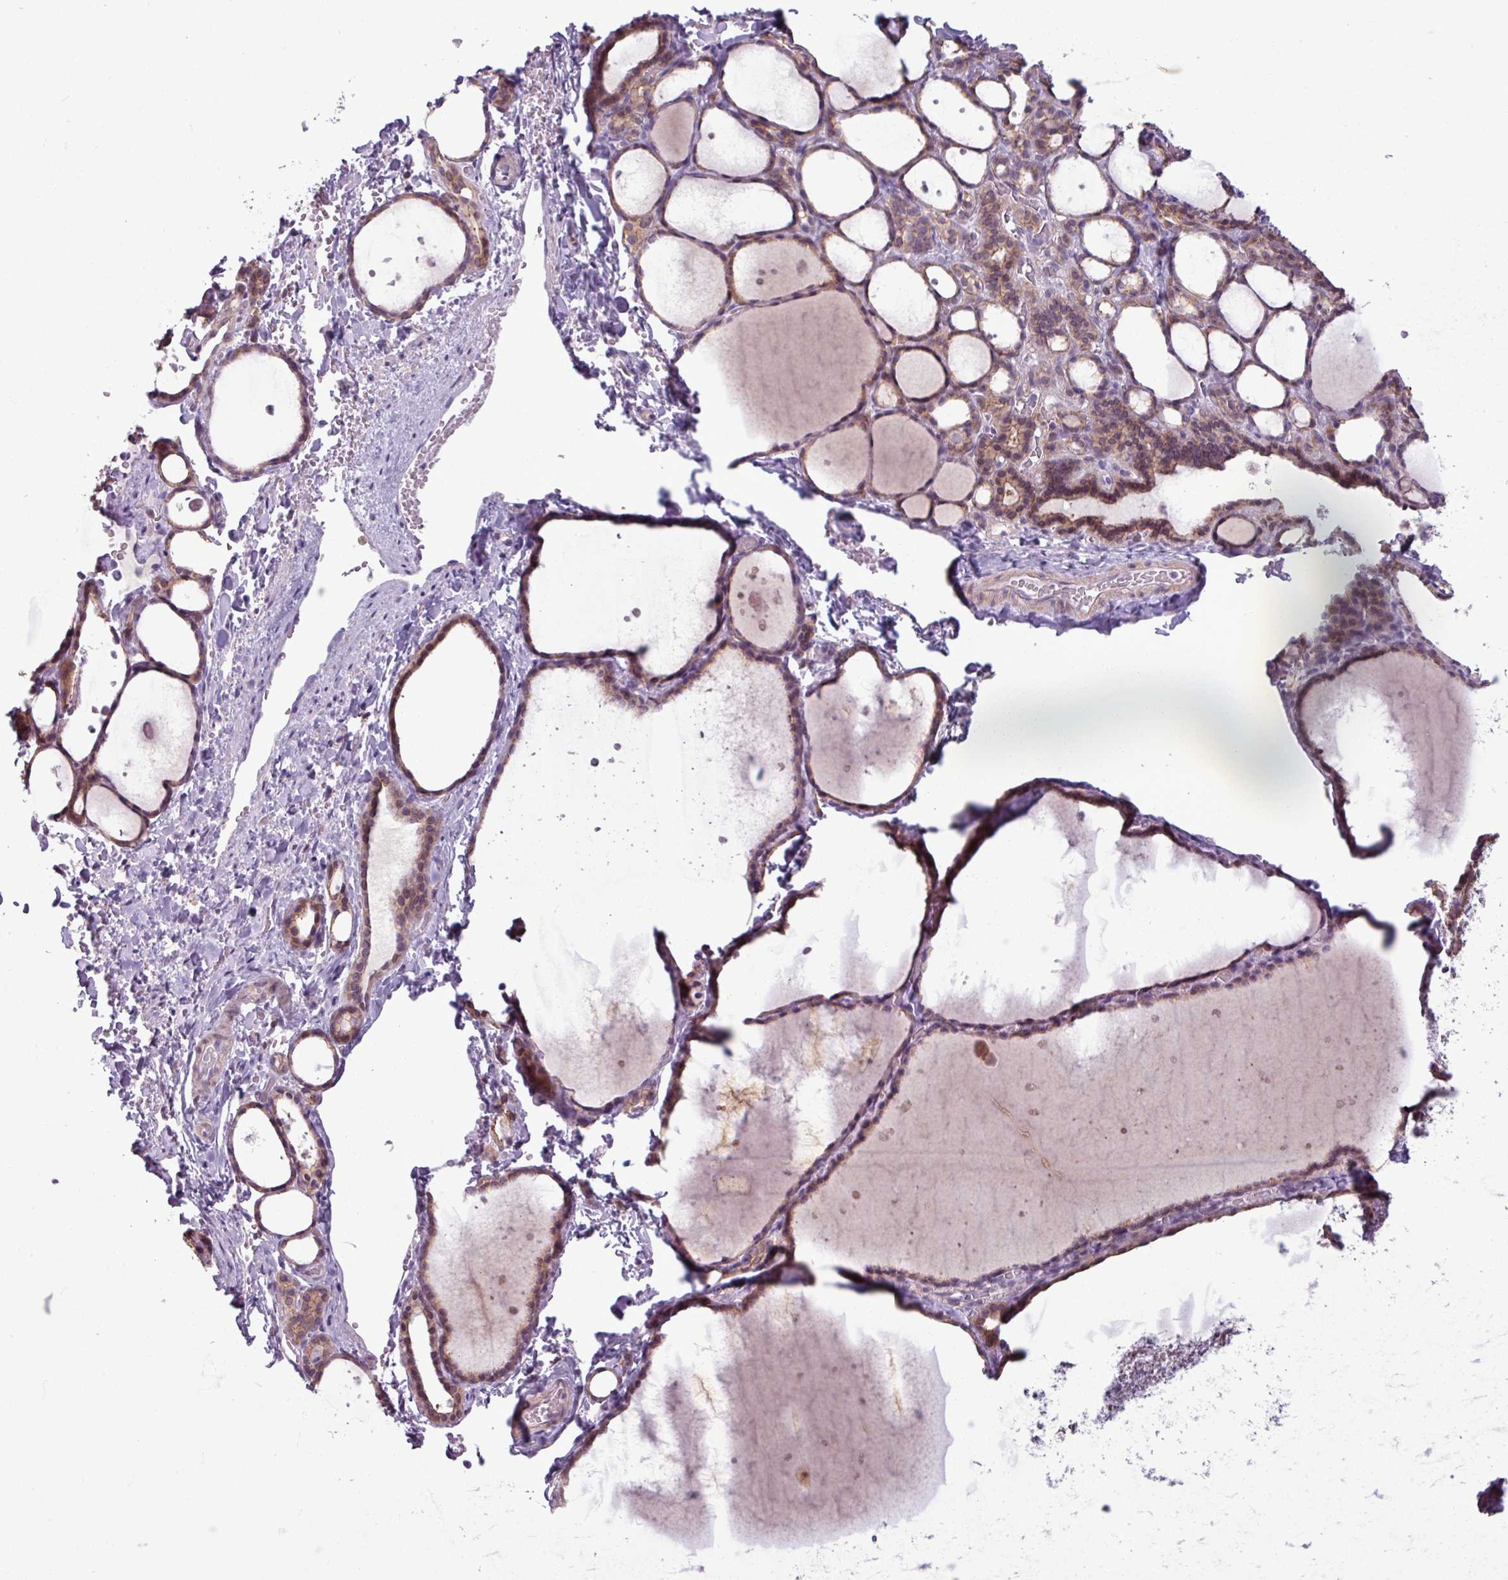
{"staining": {"intensity": "moderate", "quantity": ">75%", "location": "cytoplasmic/membranous,nuclear"}, "tissue": "thyroid gland", "cell_type": "Glandular cells", "image_type": "normal", "snomed": [{"axis": "morphology", "description": "Normal tissue, NOS"}, {"axis": "topography", "description": "Thyroid gland"}], "caption": "The micrograph reveals a brown stain indicating the presence of a protein in the cytoplasmic/membranous,nuclear of glandular cells in thyroid gland.", "gene": "PNMA6A", "patient": {"sex": "female", "age": 49}}